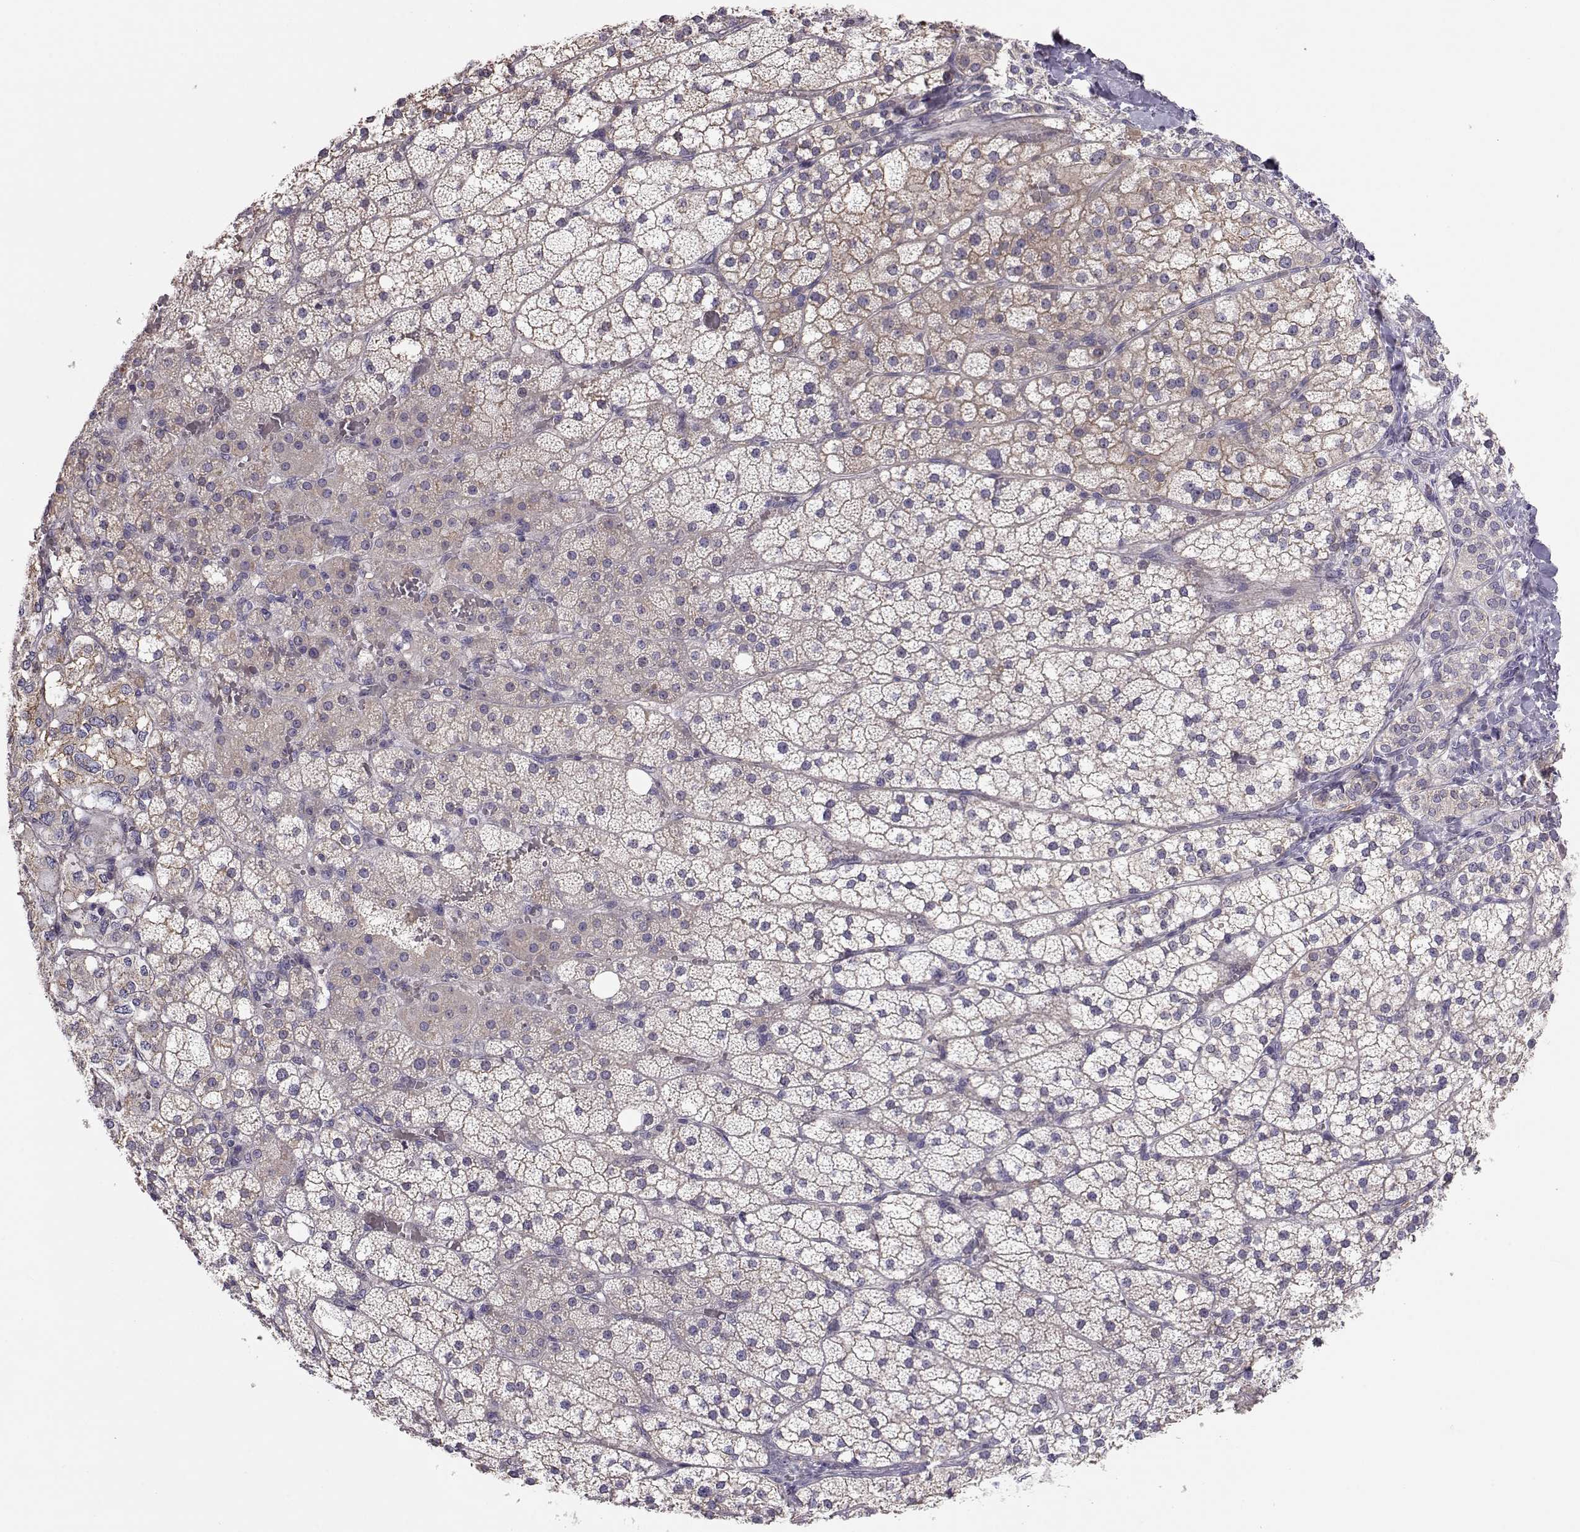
{"staining": {"intensity": "weak", "quantity": "<25%", "location": "cytoplasmic/membranous"}, "tissue": "adrenal gland", "cell_type": "Glandular cells", "image_type": "normal", "snomed": [{"axis": "morphology", "description": "Normal tissue, NOS"}, {"axis": "topography", "description": "Adrenal gland"}], "caption": "High power microscopy histopathology image of an immunohistochemistry photomicrograph of unremarkable adrenal gland, revealing no significant positivity in glandular cells. The staining was performed using DAB (3,3'-diaminobenzidine) to visualize the protein expression in brown, while the nuclei were stained in blue with hematoxylin (Magnification: 20x).", "gene": "NCAM2", "patient": {"sex": "male", "age": 53}}